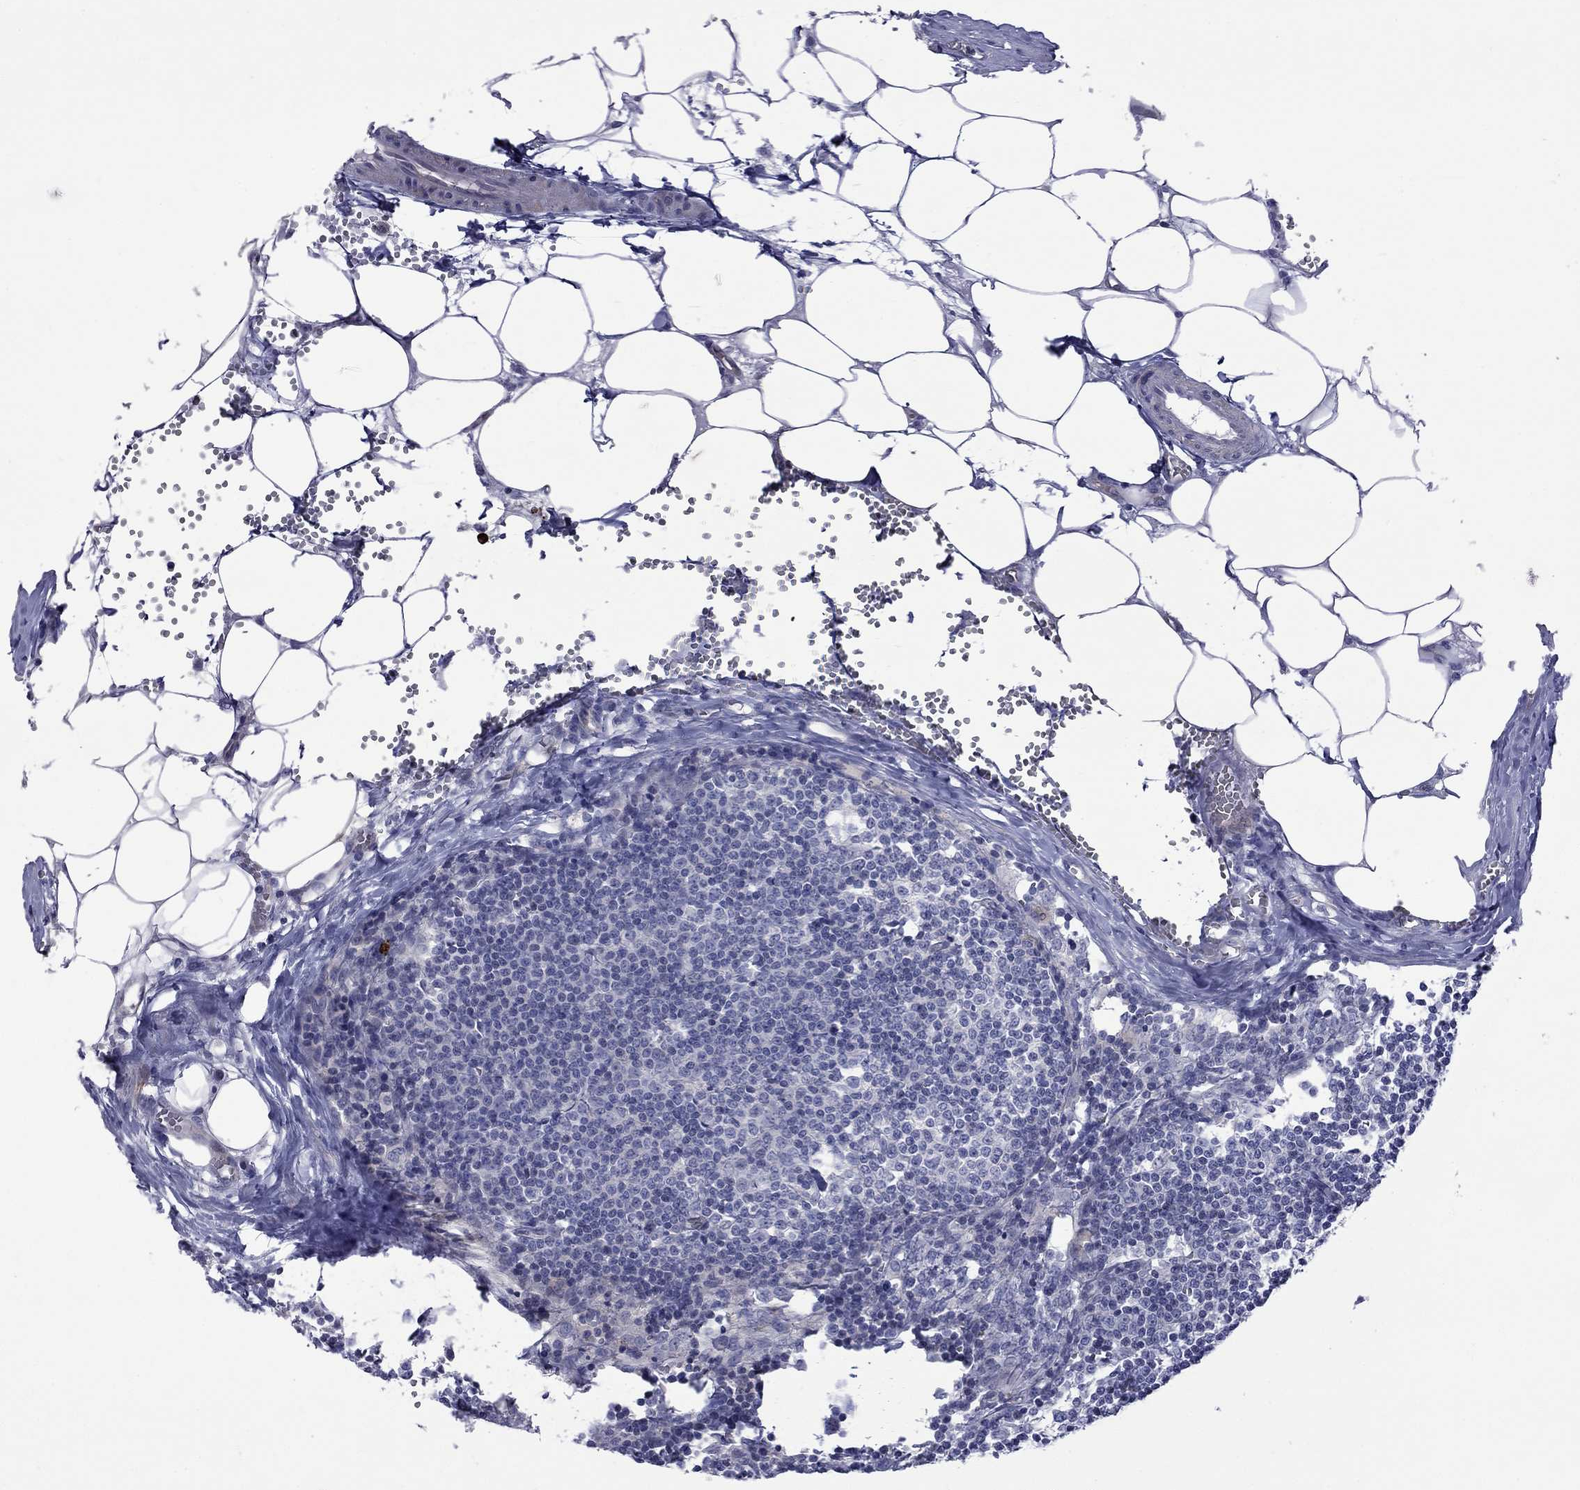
{"staining": {"intensity": "negative", "quantity": "none", "location": "none"}, "tissue": "lymph node", "cell_type": "Germinal center cells", "image_type": "normal", "snomed": [{"axis": "morphology", "description": "Normal tissue, NOS"}, {"axis": "topography", "description": "Lymph node"}], "caption": "The micrograph exhibits no significant expression in germinal center cells of lymph node. (DAB (3,3'-diaminobenzidine) IHC, high magnification).", "gene": "CTNNBIP1", "patient": {"sex": "male", "age": 55}}